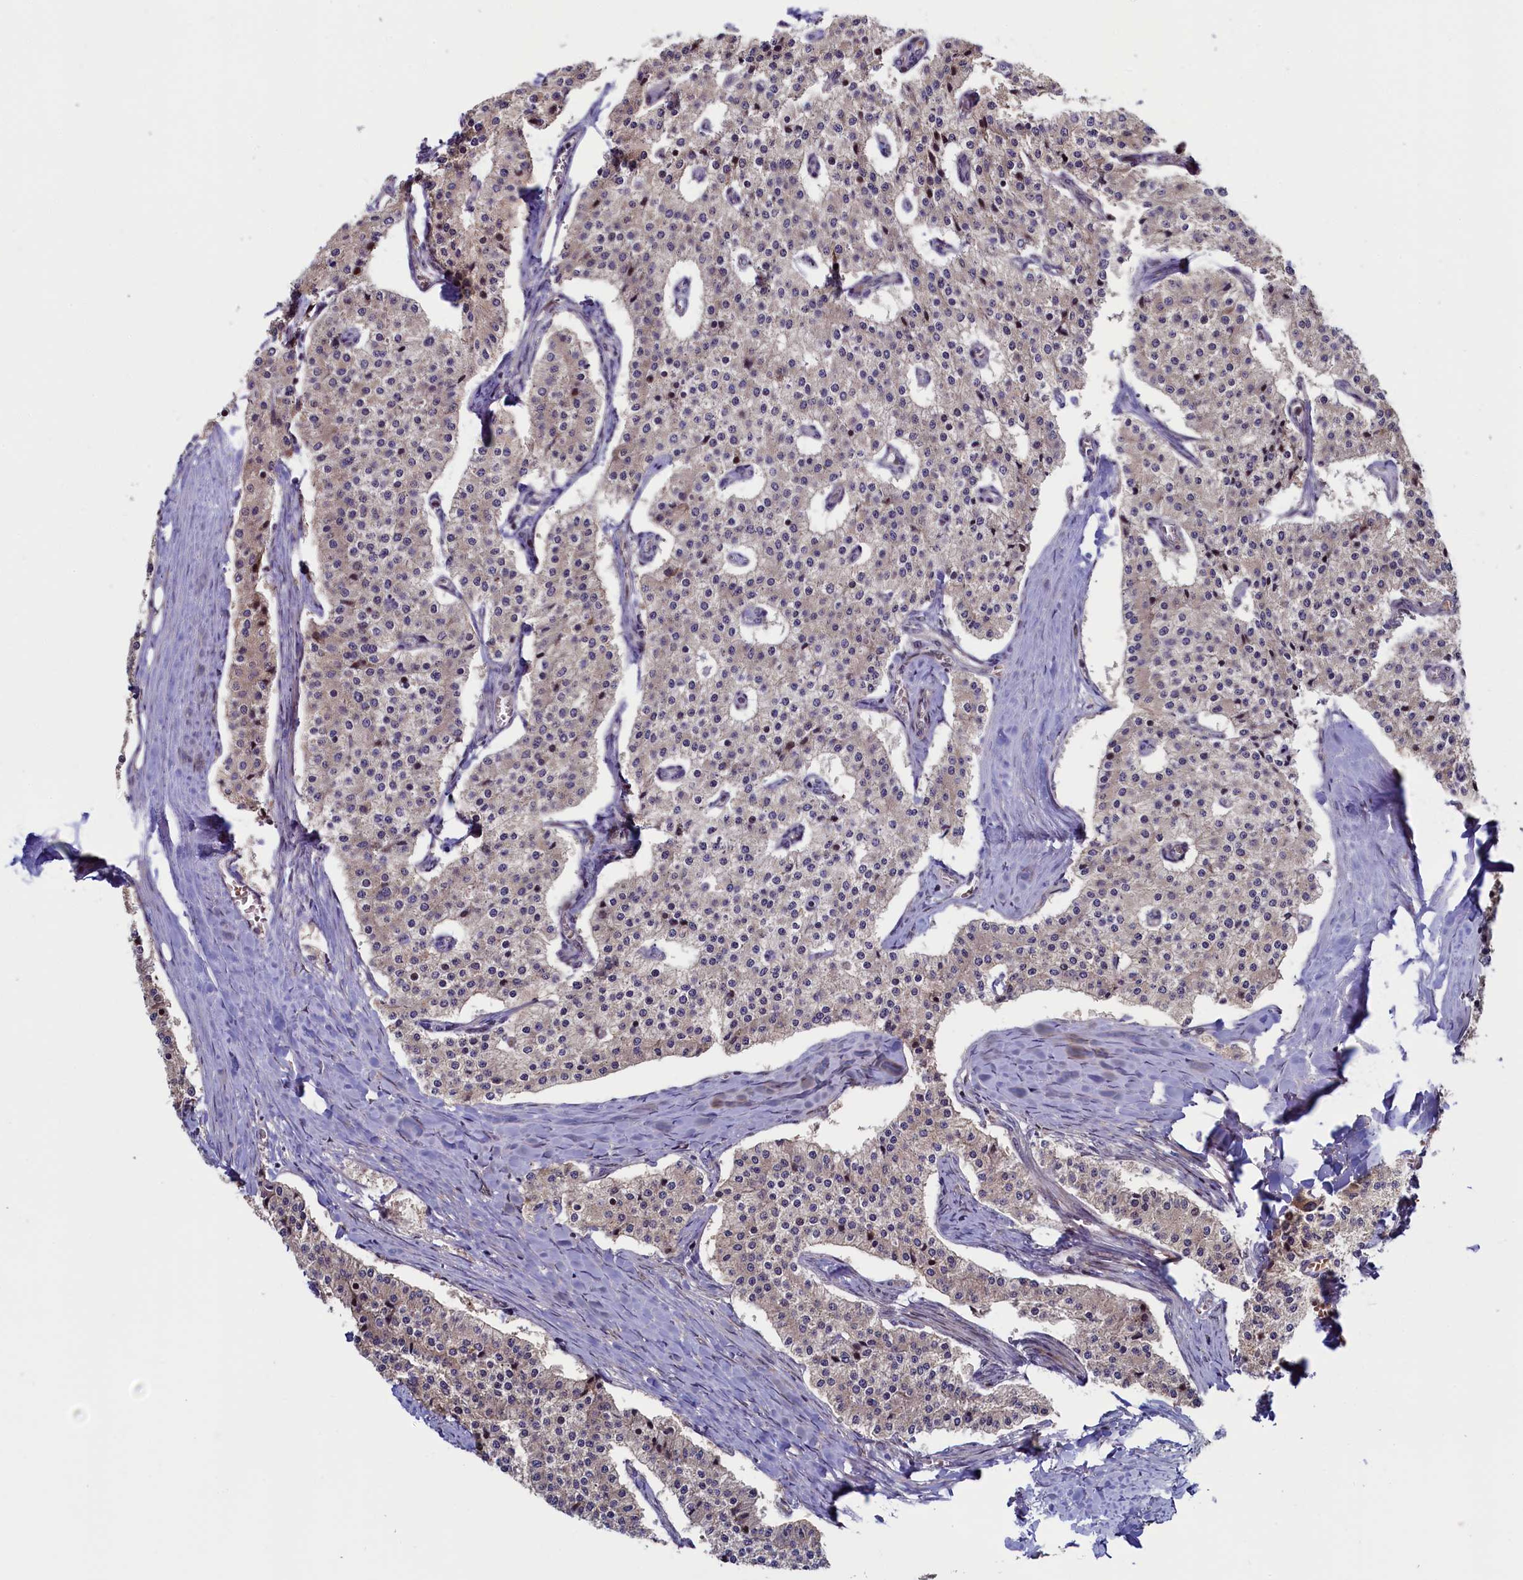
{"staining": {"intensity": "weak", "quantity": "25%-75%", "location": "cytoplasmic/membranous"}, "tissue": "carcinoid", "cell_type": "Tumor cells", "image_type": "cancer", "snomed": [{"axis": "morphology", "description": "Carcinoid, malignant, NOS"}, {"axis": "topography", "description": "Colon"}], "caption": "A brown stain shows weak cytoplasmic/membranous expression of a protein in human carcinoid (malignant) tumor cells.", "gene": "PIK3C3", "patient": {"sex": "female", "age": 52}}